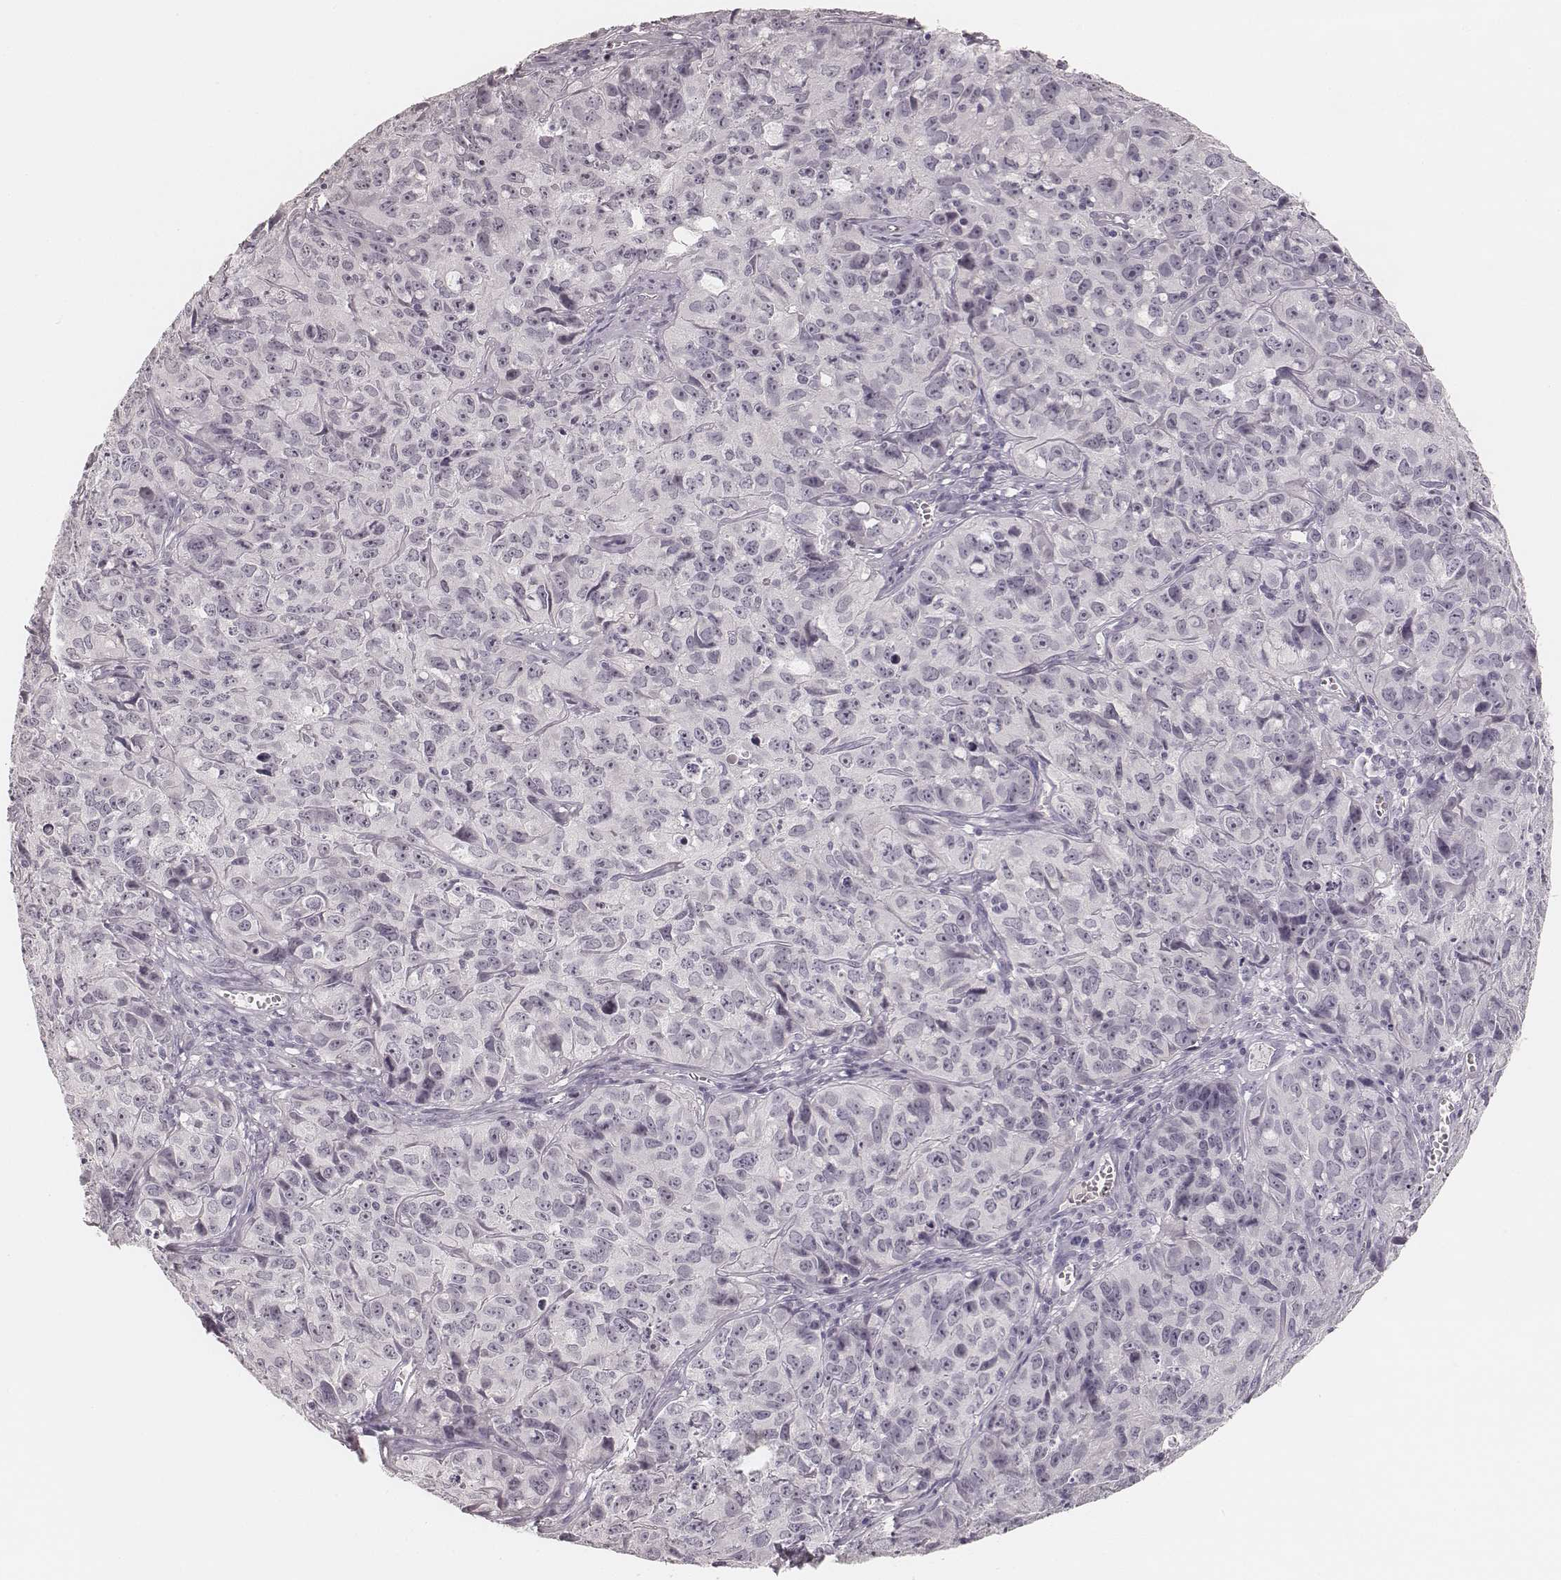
{"staining": {"intensity": "negative", "quantity": "none", "location": "none"}, "tissue": "cervical cancer", "cell_type": "Tumor cells", "image_type": "cancer", "snomed": [{"axis": "morphology", "description": "Squamous cell carcinoma, NOS"}, {"axis": "topography", "description": "Cervix"}], "caption": "The immunohistochemistry (IHC) photomicrograph has no significant expression in tumor cells of cervical squamous cell carcinoma tissue.", "gene": "HNF4G", "patient": {"sex": "female", "age": 28}}